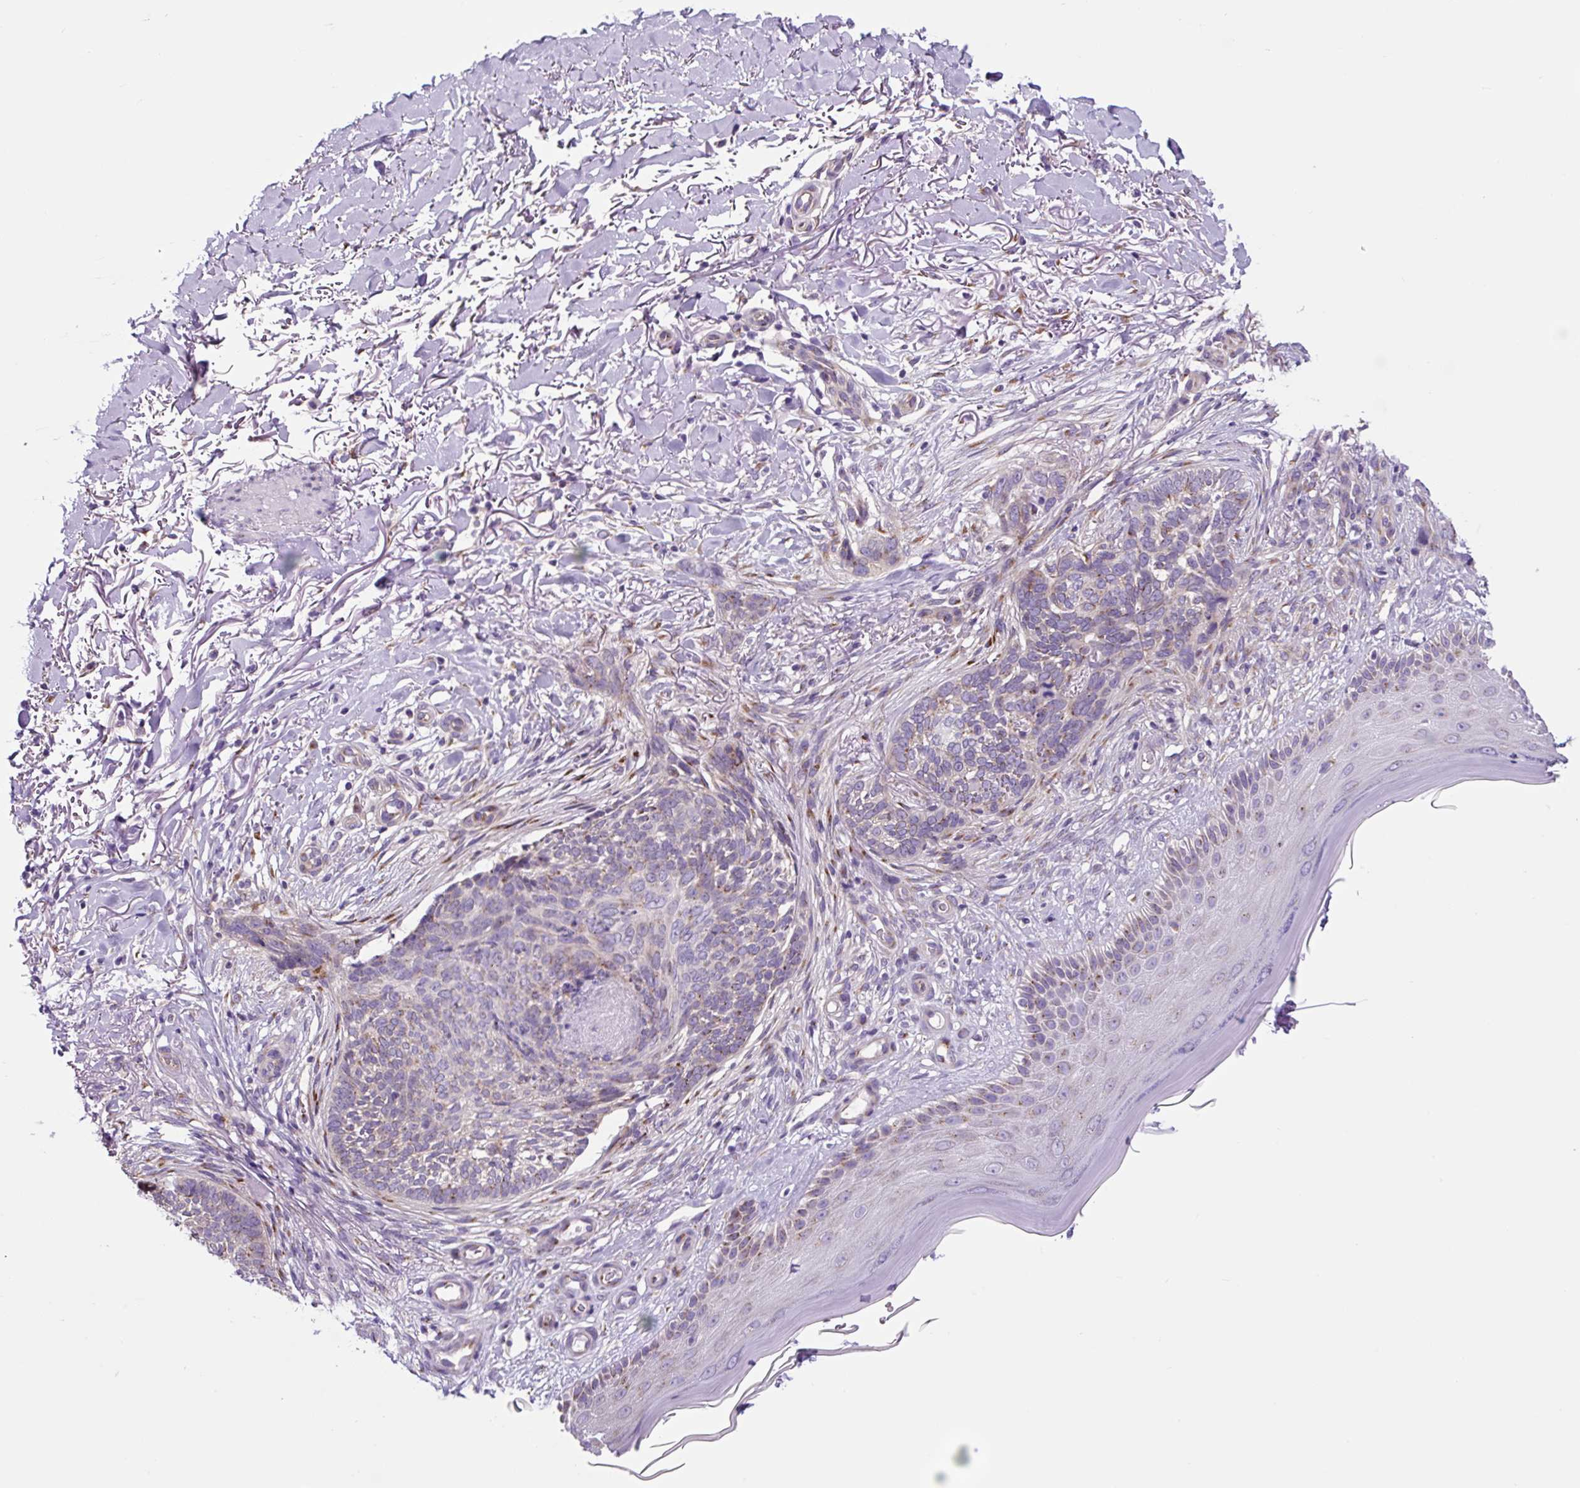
{"staining": {"intensity": "weak", "quantity": "25%-75%", "location": "cytoplasmic/membranous"}, "tissue": "skin cancer", "cell_type": "Tumor cells", "image_type": "cancer", "snomed": [{"axis": "morphology", "description": "Normal tissue, NOS"}, {"axis": "morphology", "description": "Basal cell carcinoma"}, {"axis": "topography", "description": "Skin"}], "caption": "A high-resolution histopathology image shows immunohistochemistry staining of skin basal cell carcinoma, which displays weak cytoplasmic/membranous positivity in about 25%-75% of tumor cells.", "gene": "GORASP1", "patient": {"sex": "female", "age": 67}}